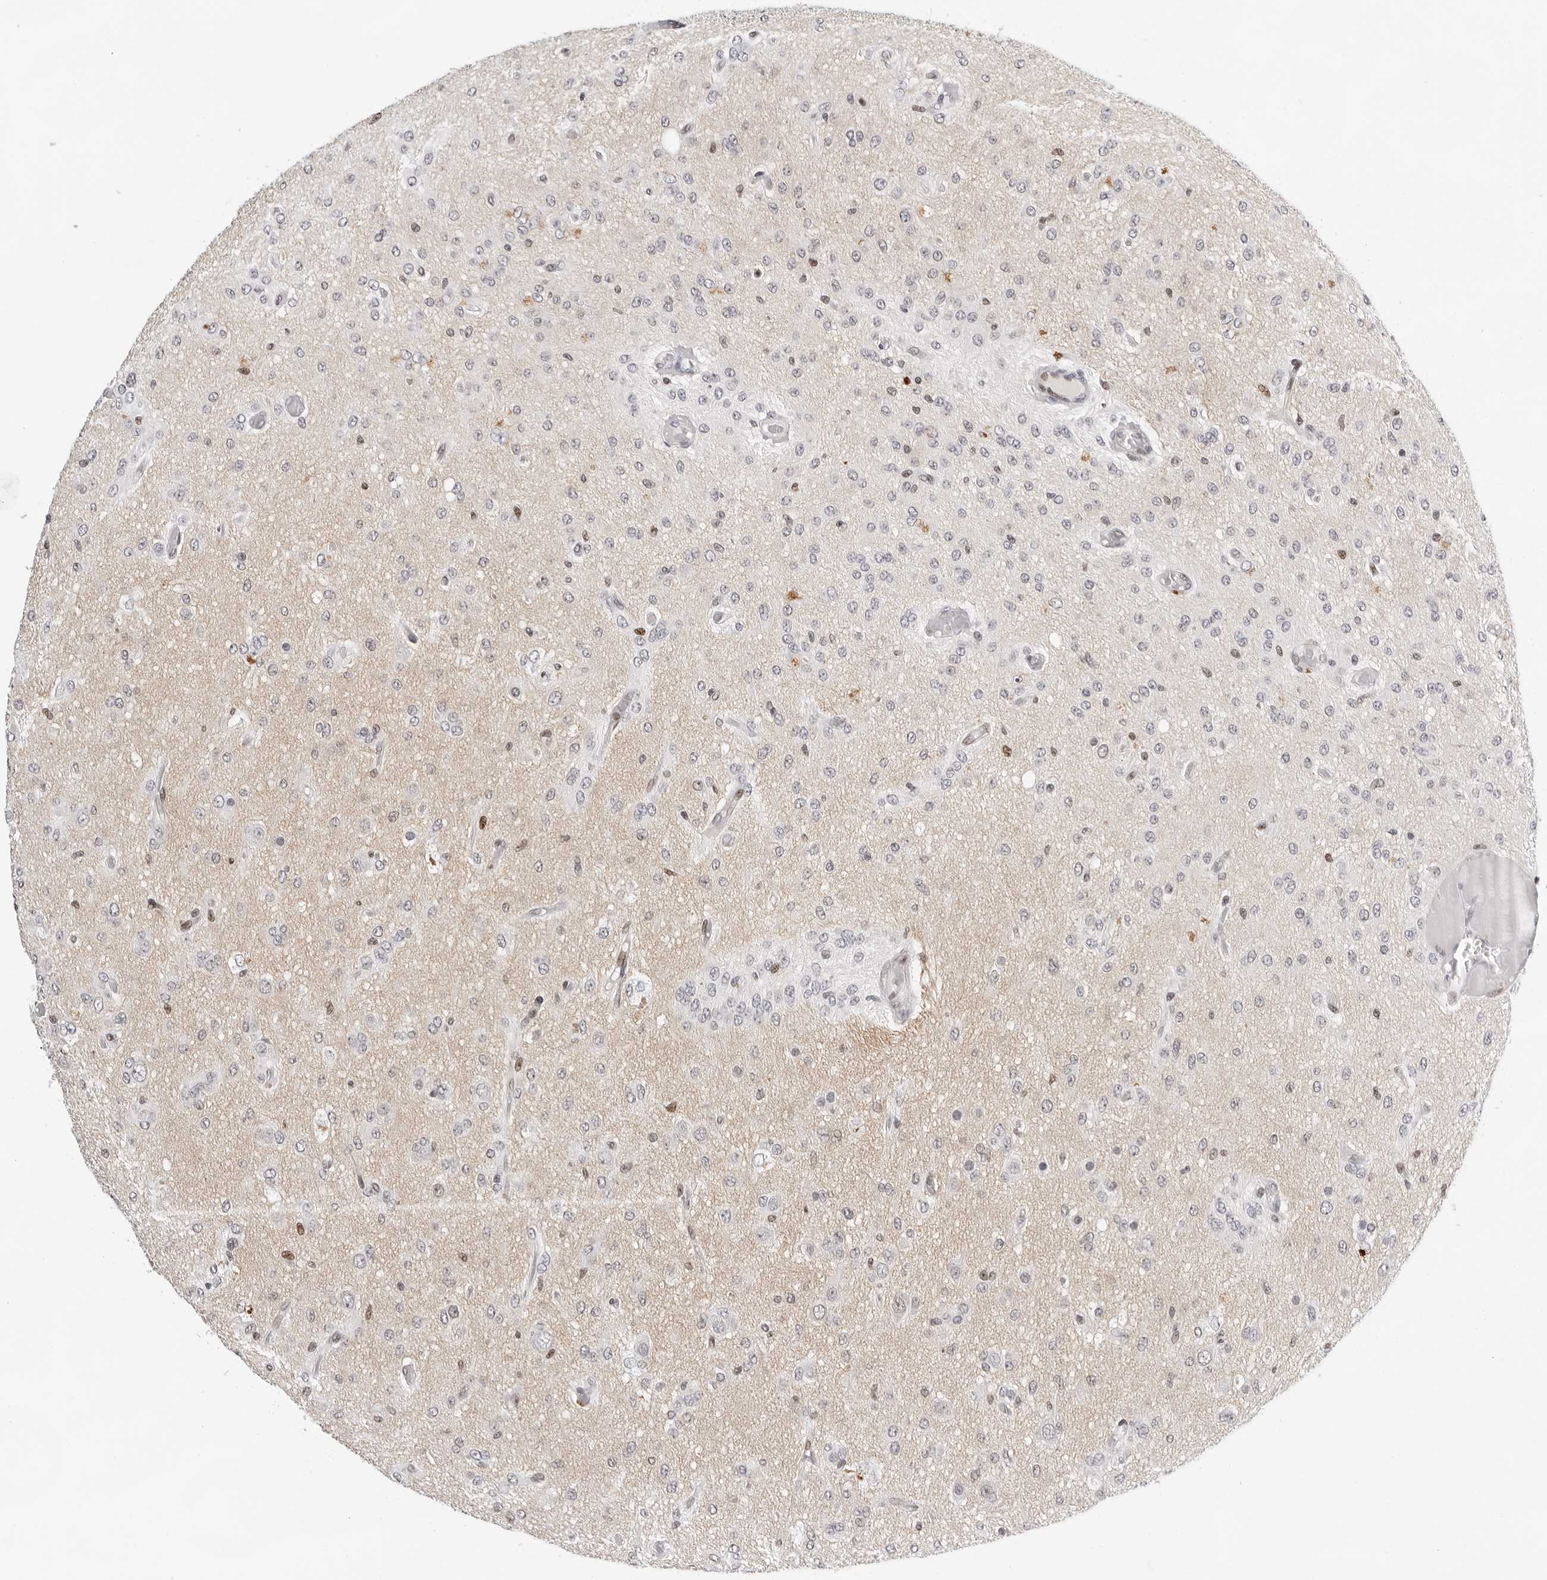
{"staining": {"intensity": "negative", "quantity": "none", "location": "none"}, "tissue": "glioma", "cell_type": "Tumor cells", "image_type": "cancer", "snomed": [{"axis": "morphology", "description": "Glioma, malignant, High grade"}, {"axis": "topography", "description": "Brain"}], "caption": "DAB immunohistochemical staining of human malignant high-grade glioma shows no significant staining in tumor cells. (Stains: DAB (3,3'-diaminobenzidine) IHC with hematoxylin counter stain, Microscopy: brightfield microscopy at high magnification).", "gene": "OGG1", "patient": {"sex": "female", "age": 59}}